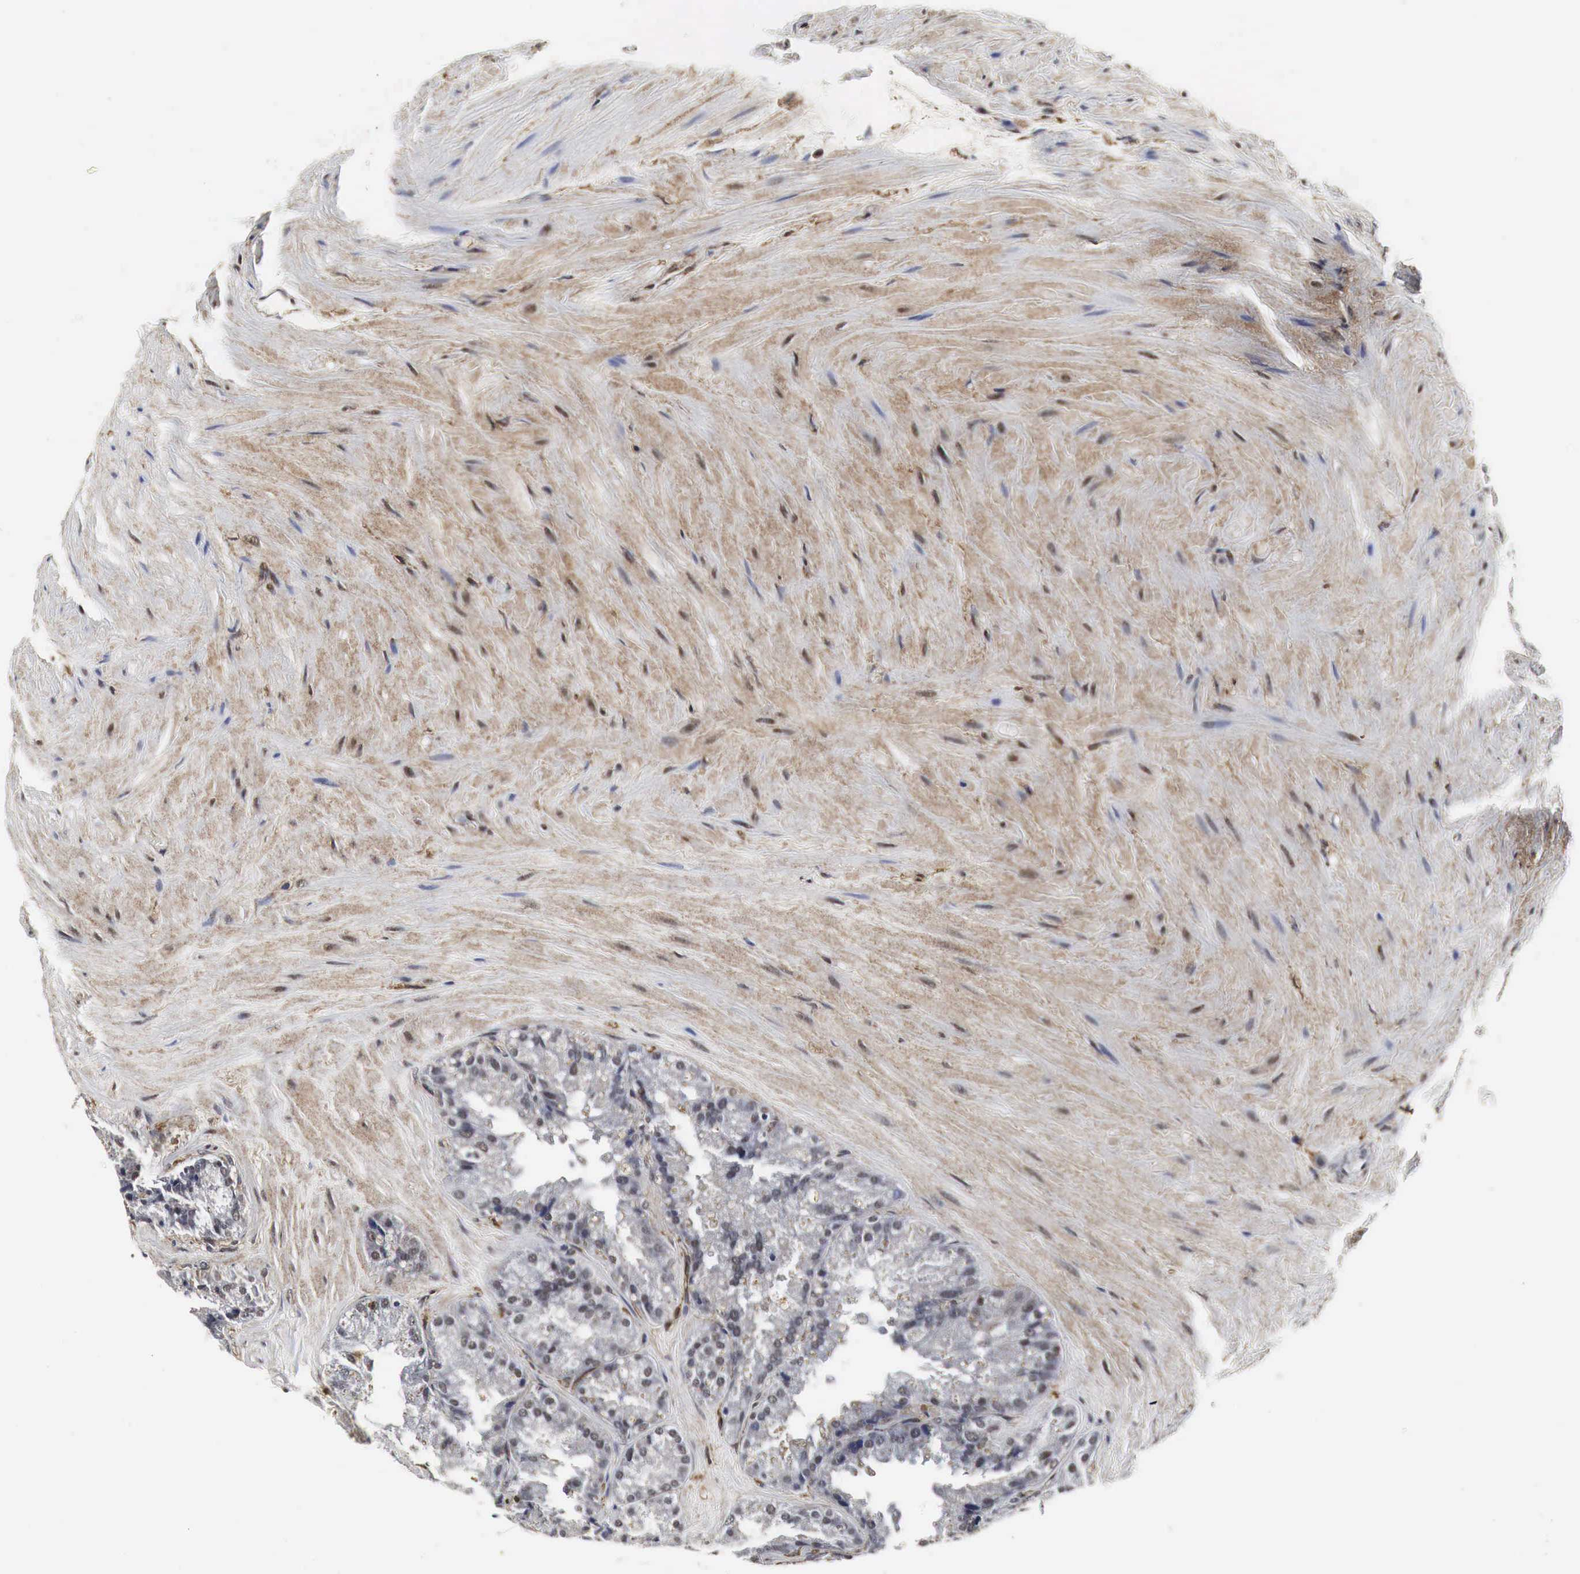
{"staining": {"intensity": "strong", "quantity": ">75%", "location": "nuclear"}, "tissue": "seminal vesicle", "cell_type": "Glandular cells", "image_type": "normal", "snomed": [{"axis": "morphology", "description": "Normal tissue, NOS"}, {"axis": "topography", "description": "Seminal veicle"}], "caption": "IHC of unremarkable seminal vesicle exhibits high levels of strong nuclear expression in about >75% of glandular cells. (DAB IHC with brightfield microscopy, high magnification).", "gene": "SPIN1", "patient": {"sex": "male", "age": 69}}